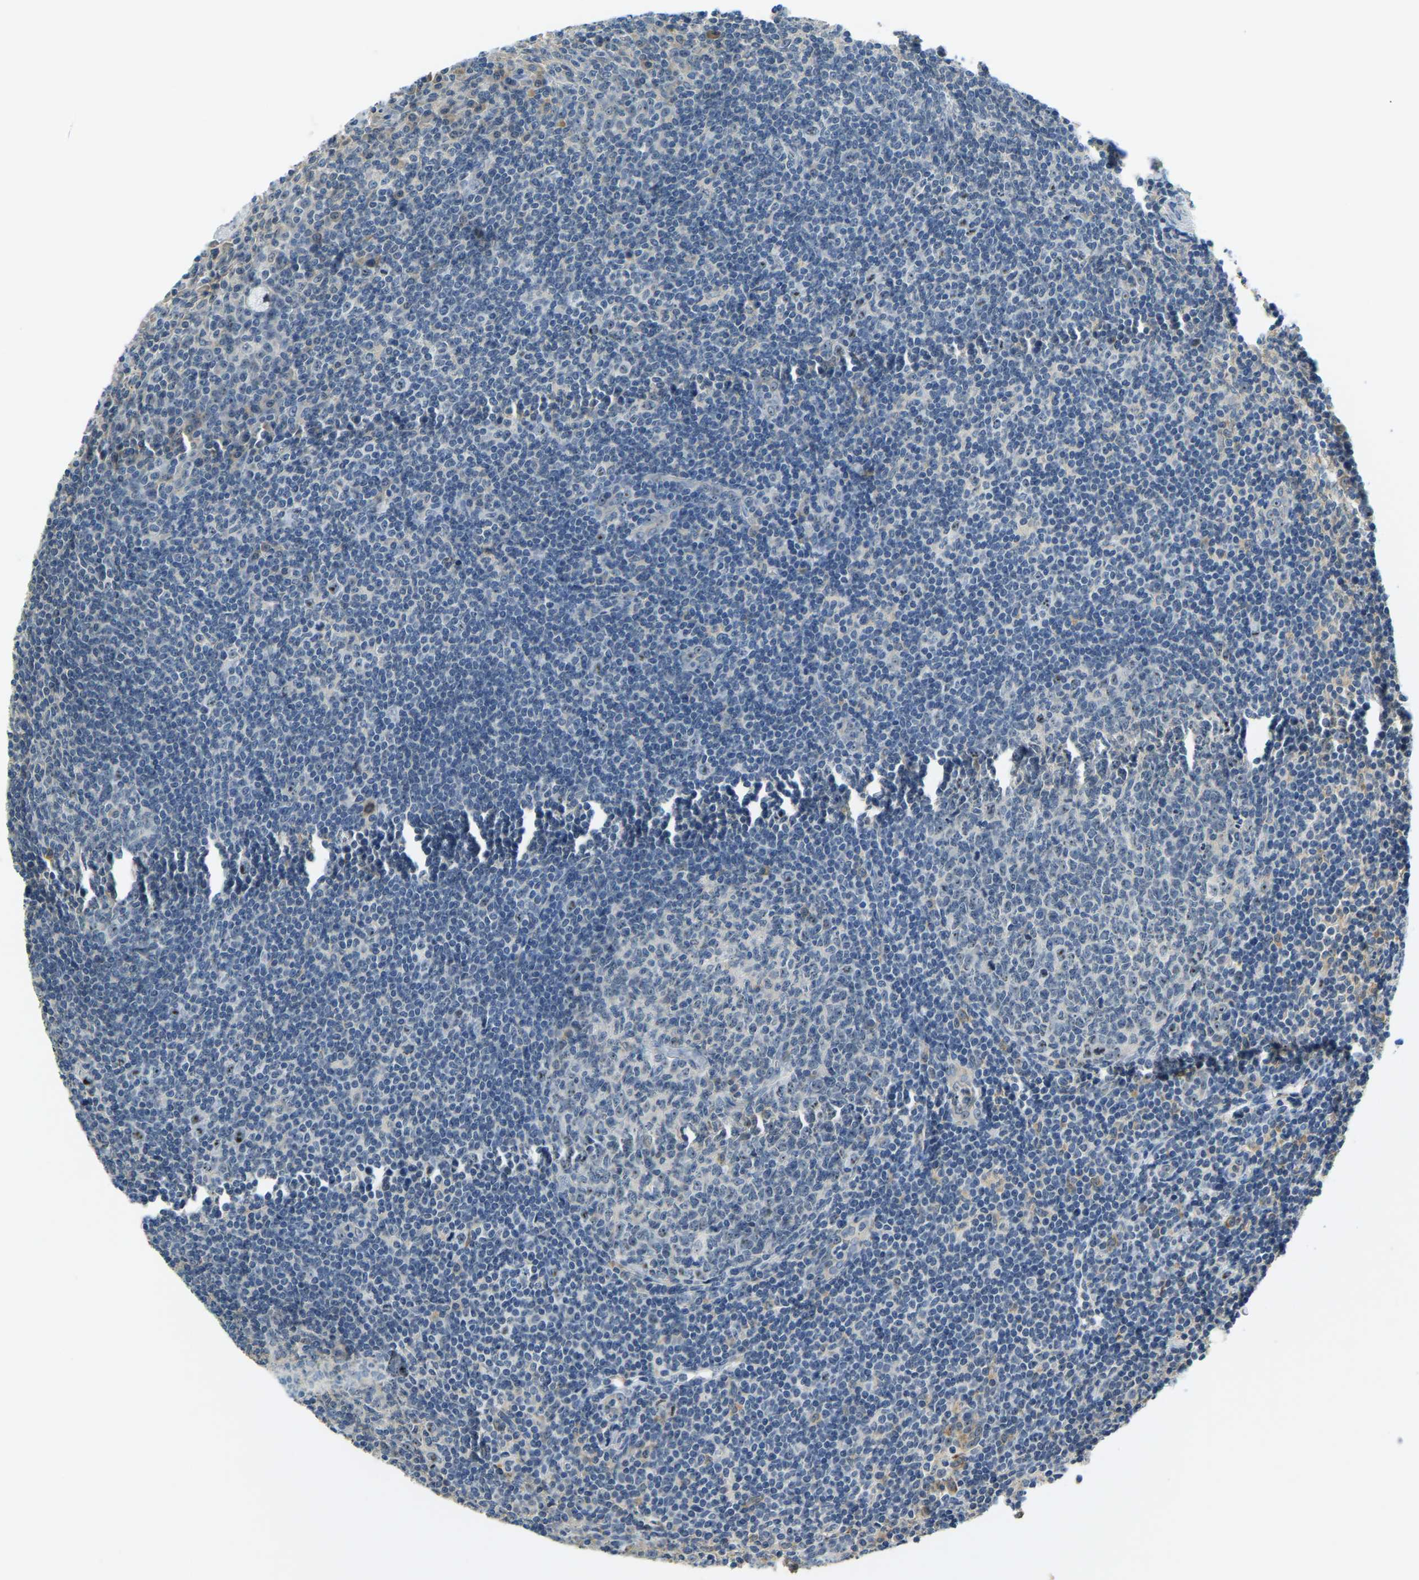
{"staining": {"intensity": "negative", "quantity": "none", "location": "none"}, "tissue": "tonsil", "cell_type": "Germinal center cells", "image_type": "normal", "snomed": [{"axis": "morphology", "description": "Normal tissue, NOS"}, {"axis": "topography", "description": "Tonsil"}], "caption": "Photomicrograph shows no significant protein staining in germinal center cells of unremarkable tonsil. The staining is performed using DAB (3,3'-diaminobenzidine) brown chromogen with nuclei counter-stained in using hematoxylin.", "gene": "RRP1", "patient": {"sex": "male", "age": 37}}